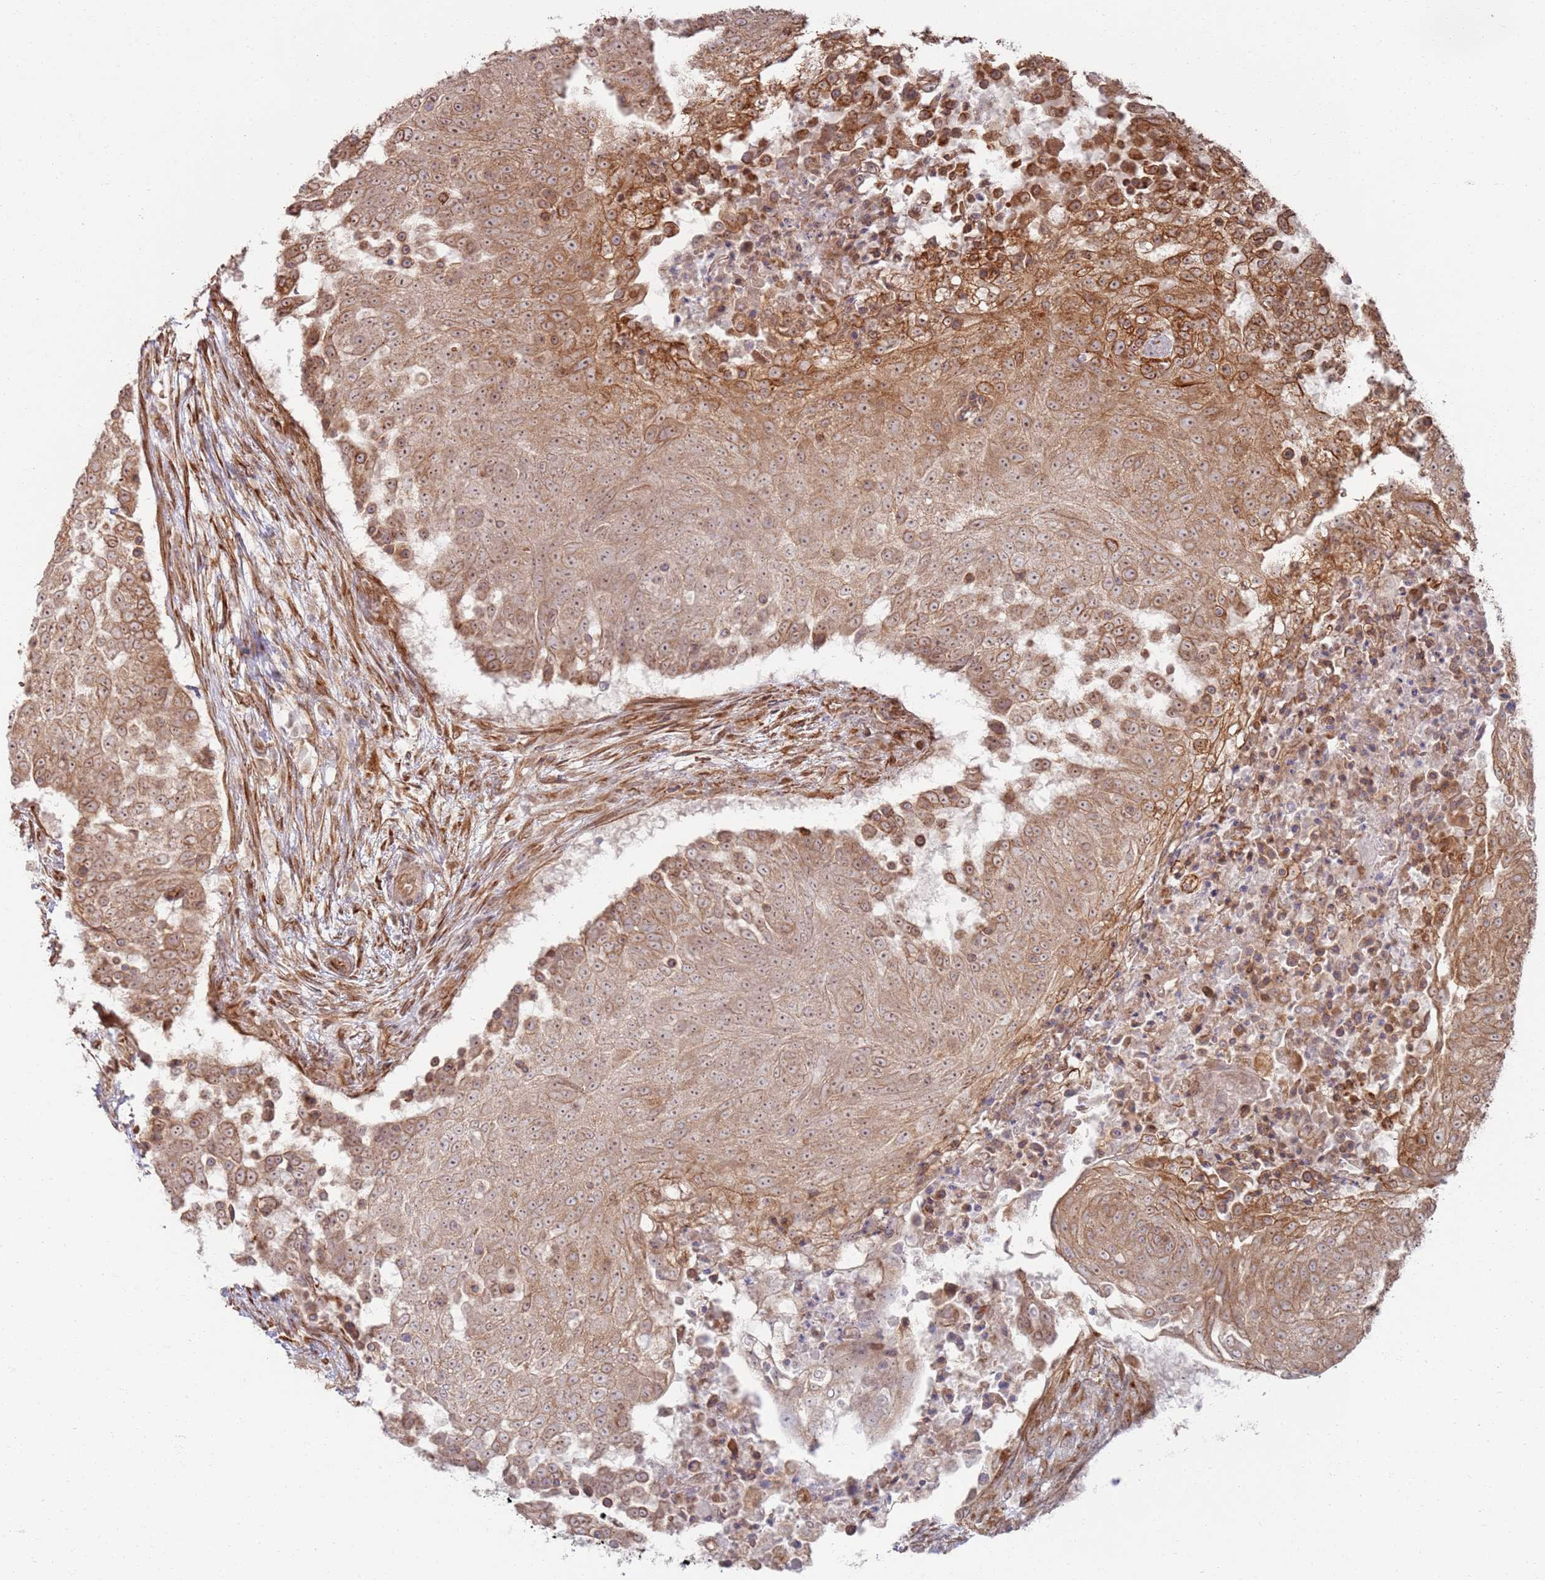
{"staining": {"intensity": "moderate", "quantity": ">75%", "location": "cytoplasmic/membranous"}, "tissue": "urothelial cancer", "cell_type": "Tumor cells", "image_type": "cancer", "snomed": [{"axis": "morphology", "description": "Urothelial carcinoma, High grade"}, {"axis": "topography", "description": "Urinary bladder"}], "caption": "Immunohistochemistry (IHC) micrograph of urothelial carcinoma (high-grade) stained for a protein (brown), which reveals medium levels of moderate cytoplasmic/membranous positivity in approximately >75% of tumor cells.", "gene": "PHF21A", "patient": {"sex": "female", "age": 63}}